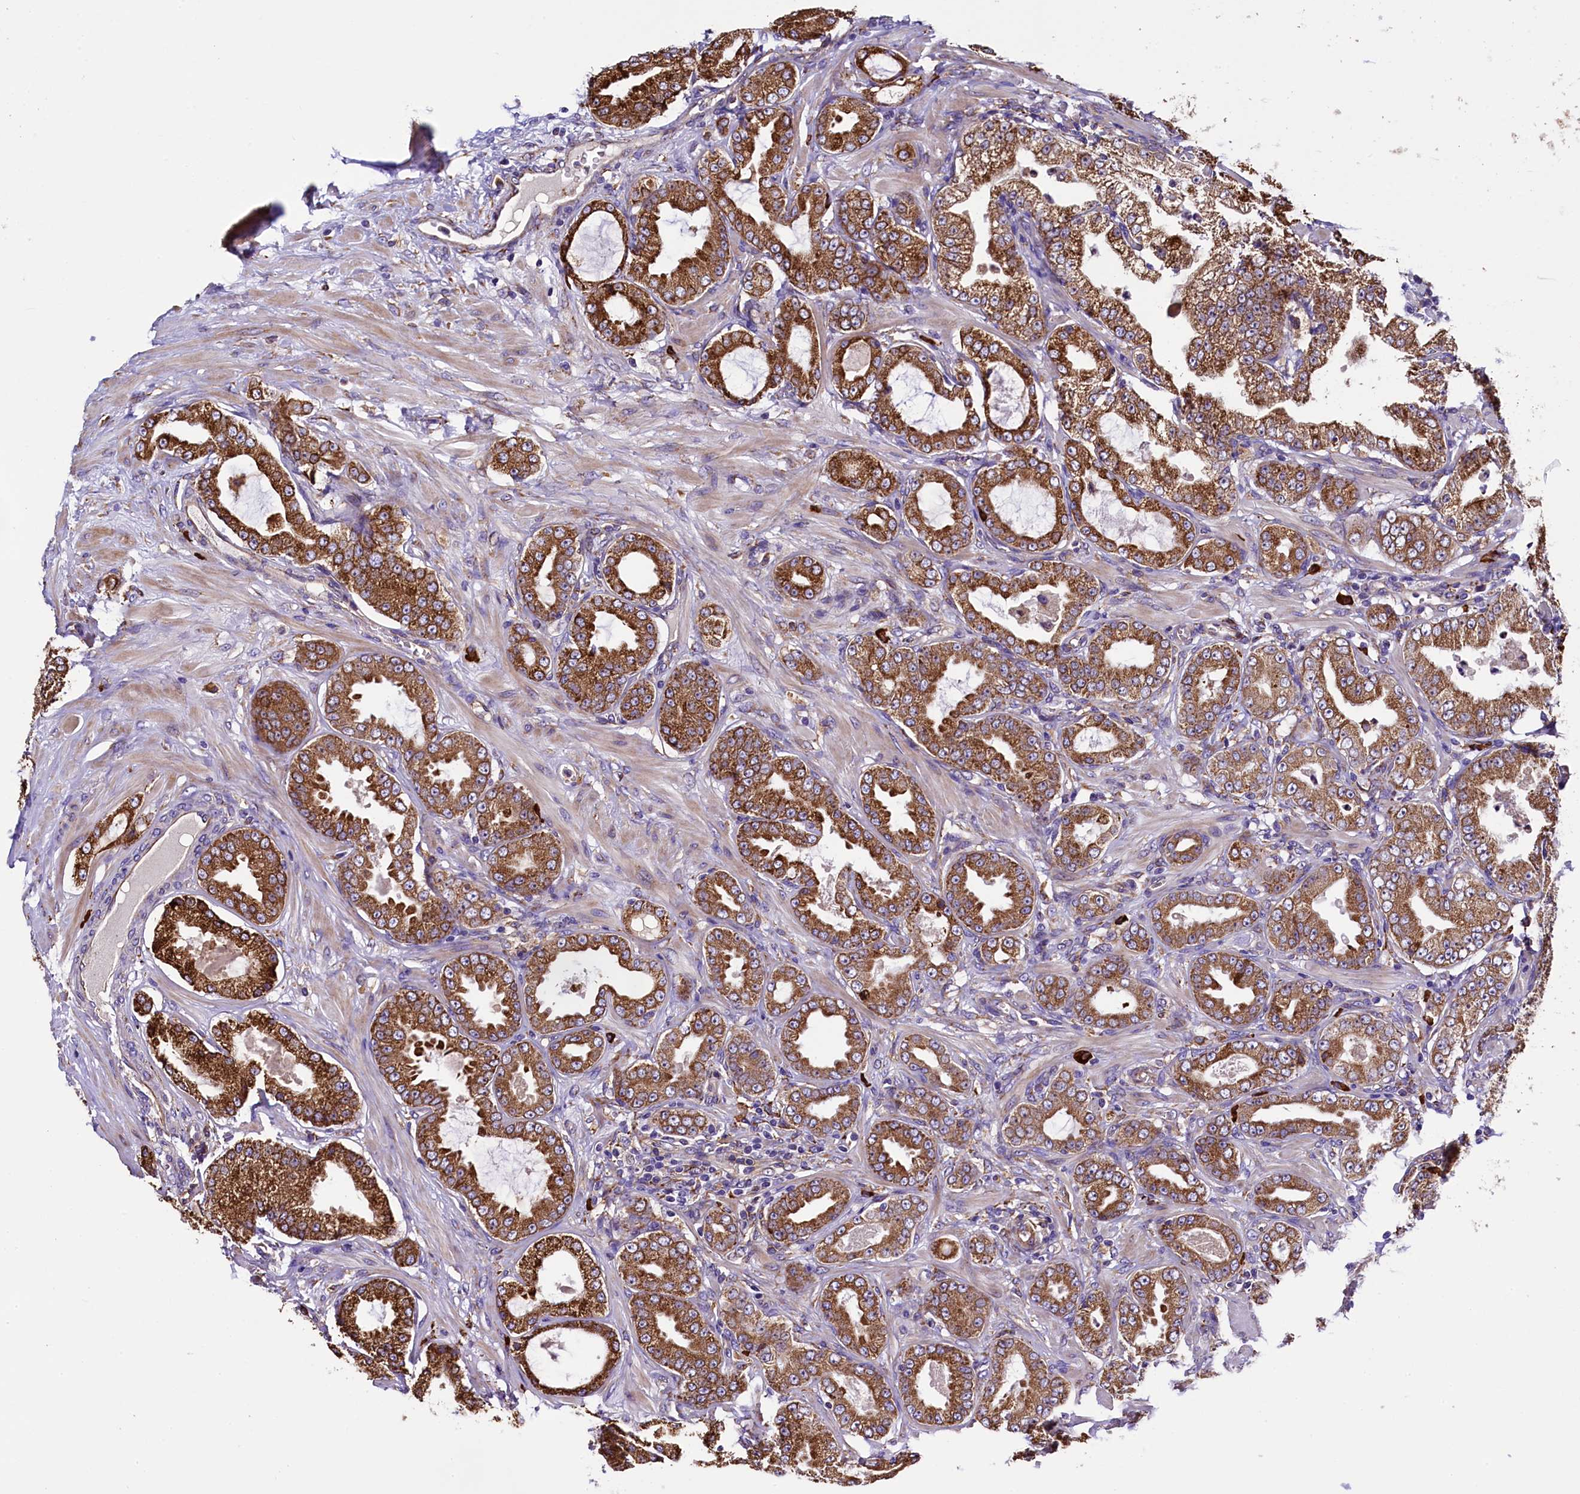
{"staining": {"intensity": "moderate", "quantity": ">75%", "location": "cytoplasmic/membranous"}, "tissue": "prostate cancer", "cell_type": "Tumor cells", "image_type": "cancer", "snomed": [{"axis": "morphology", "description": "Adenocarcinoma, Low grade"}, {"axis": "topography", "description": "Prostate"}], "caption": "A medium amount of moderate cytoplasmic/membranous positivity is identified in about >75% of tumor cells in prostate adenocarcinoma (low-grade) tissue.", "gene": "CAPS2", "patient": {"sex": "male", "age": 63}}